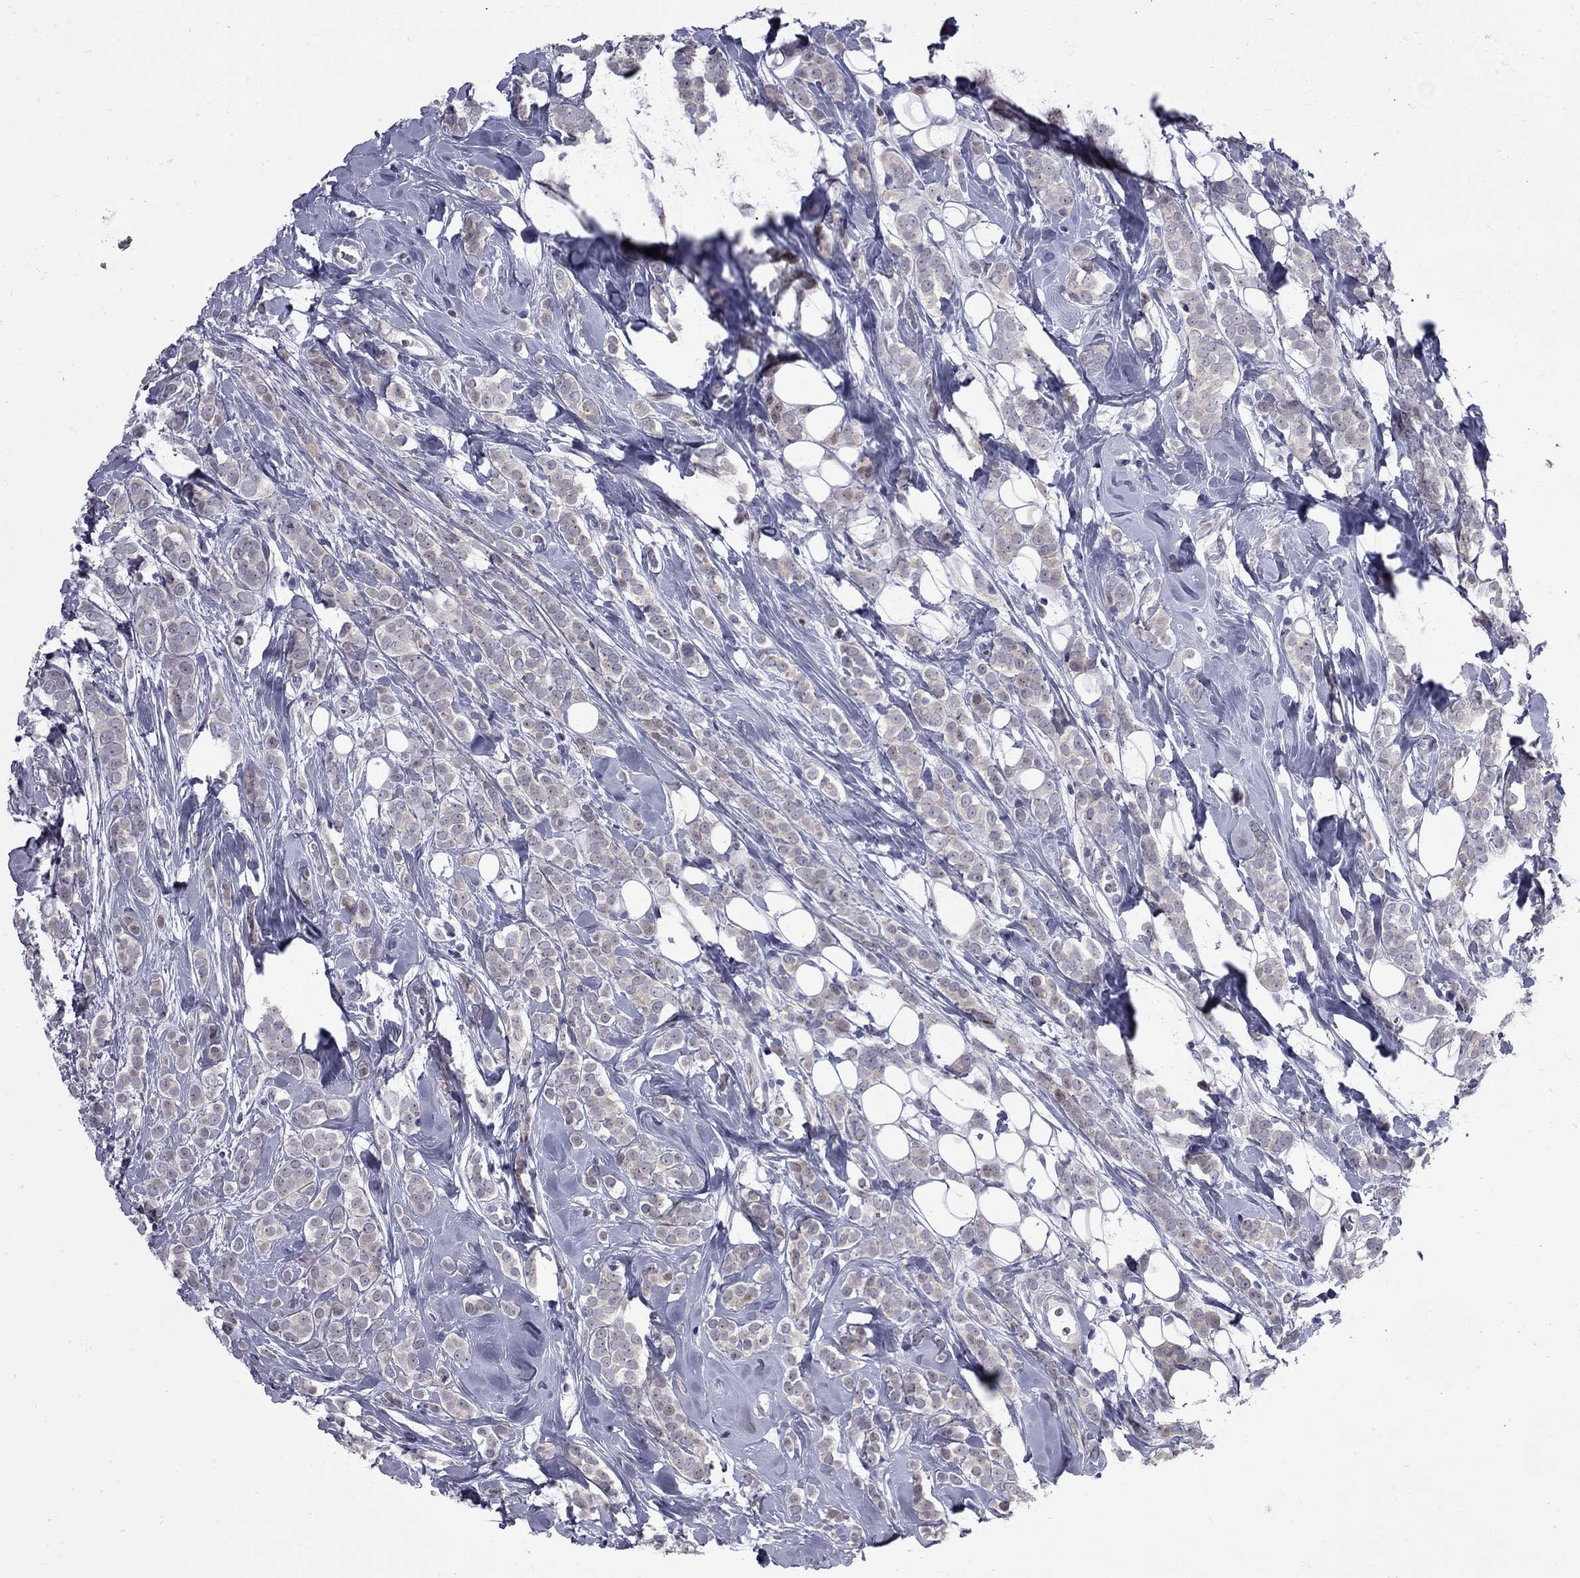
{"staining": {"intensity": "weak", "quantity": "25%-75%", "location": "cytoplasmic/membranous"}, "tissue": "breast cancer", "cell_type": "Tumor cells", "image_type": "cancer", "snomed": [{"axis": "morphology", "description": "Lobular carcinoma"}, {"axis": "topography", "description": "Breast"}], "caption": "Immunohistochemistry (IHC) staining of breast cancer (lobular carcinoma), which displays low levels of weak cytoplasmic/membranous positivity in about 25%-75% of tumor cells indicating weak cytoplasmic/membranous protein positivity. The staining was performed using DAB (brown) for protein detection and nuclei were counterstained in hematoxylin (blue).", "gene": "NRARP", "patient": {"sex": "female", "age": 49}}